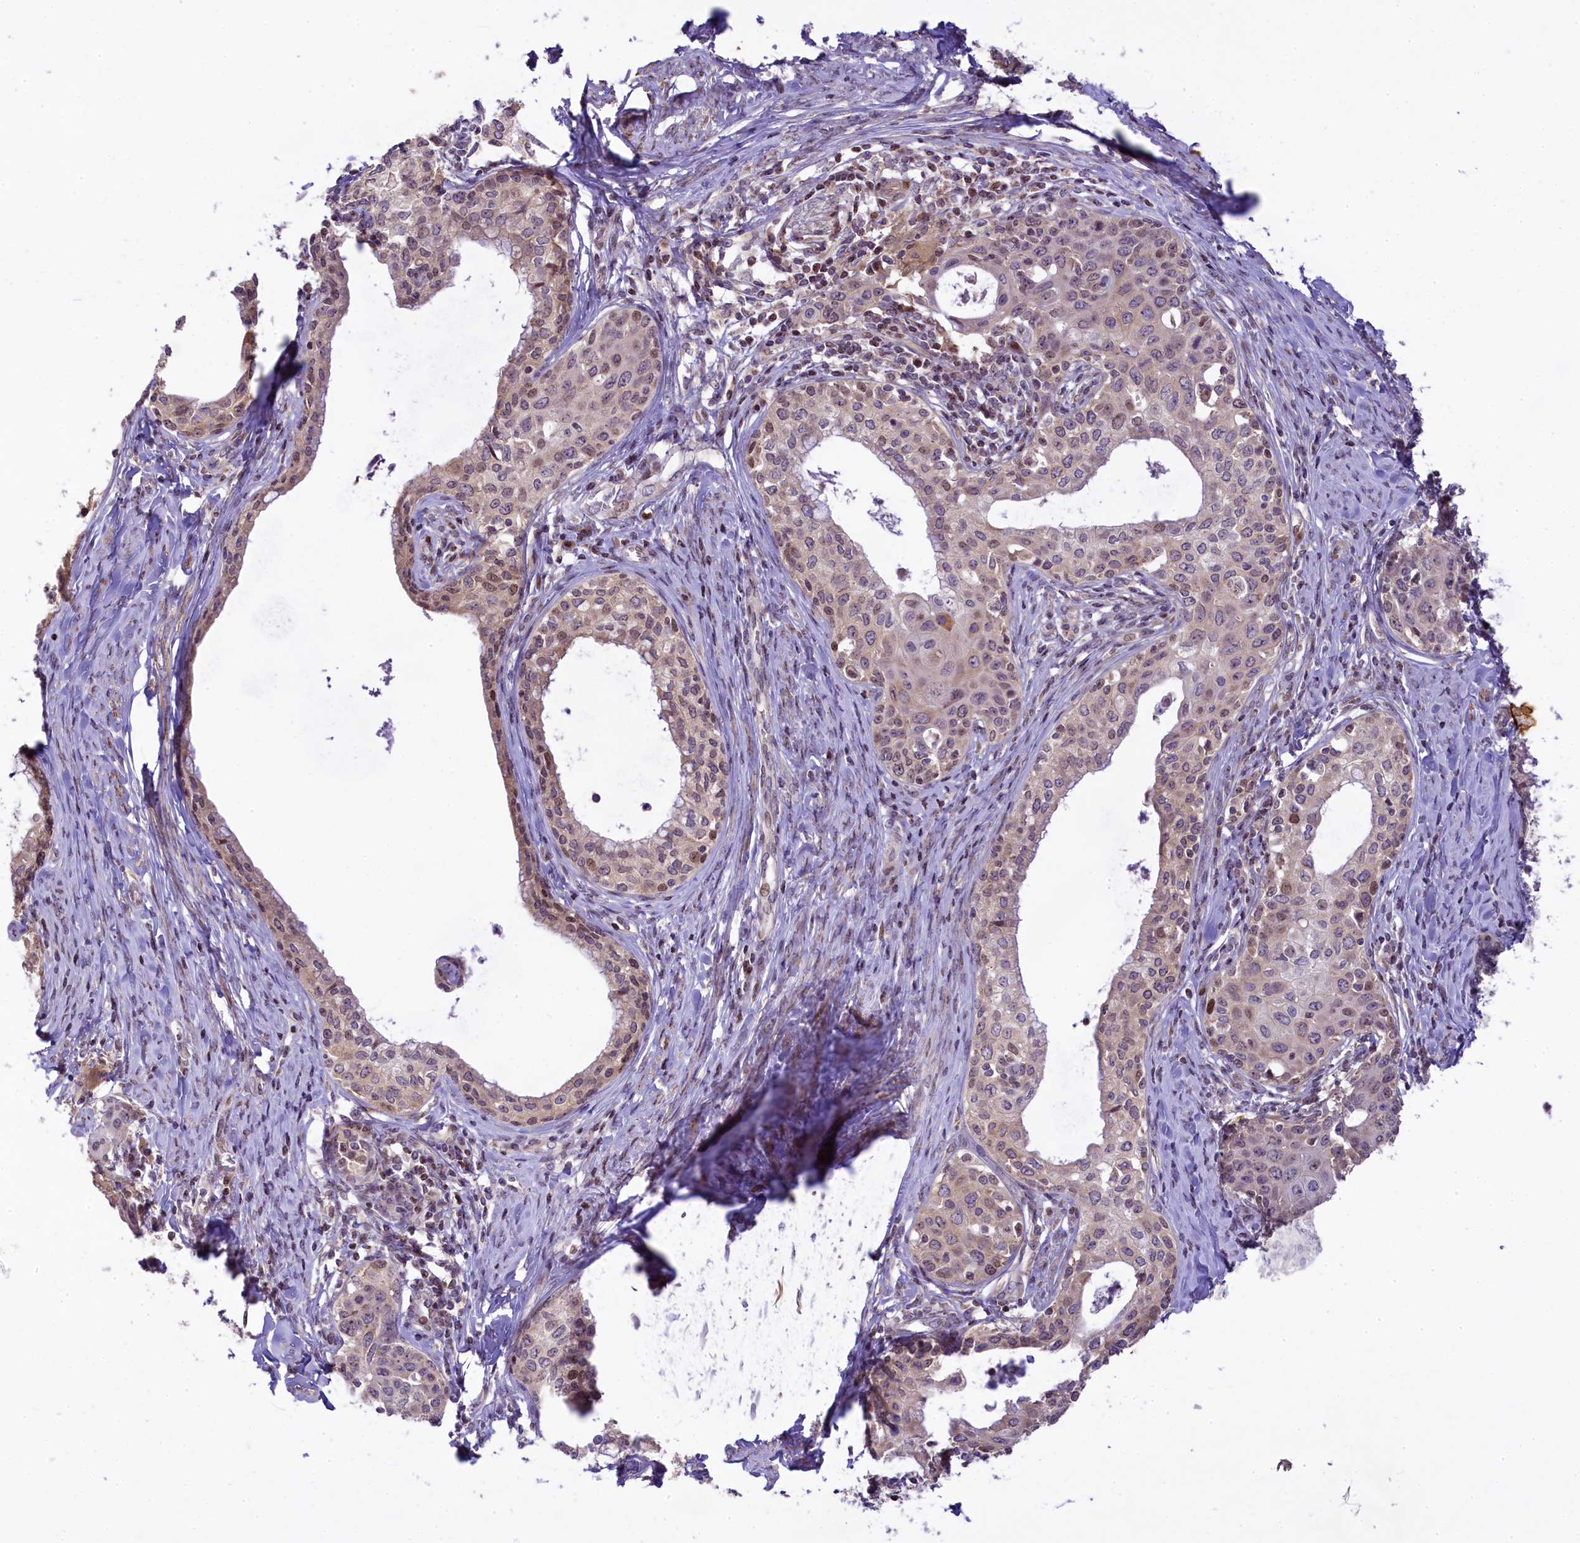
{"staining": {"intensity": "weak", "quantity": ">75%", "location": "cytoplasmic/membranous"}, "tissue": "cervical cancer", "cell_type": "Tumor cells", "image_type": "cancer", "snomed": [{"axis": "morphology", "description": "Squamous cell carcinoma, NOS"}, {"axis": "morphology", "description": "Adenocarcinoma, NOS"}, {"axis": "topography", "description": "Cervix"}], "caption": "Cervical cancer stained with DAB (3,3'-diaminobenzidine) immunohistochemistry shows low levels of weak cytoplasmic/membranous positivity in approximately >75% of tumor cells.", "gene": "RBBP8", "patient": {"sex": "female", "age": 52}}